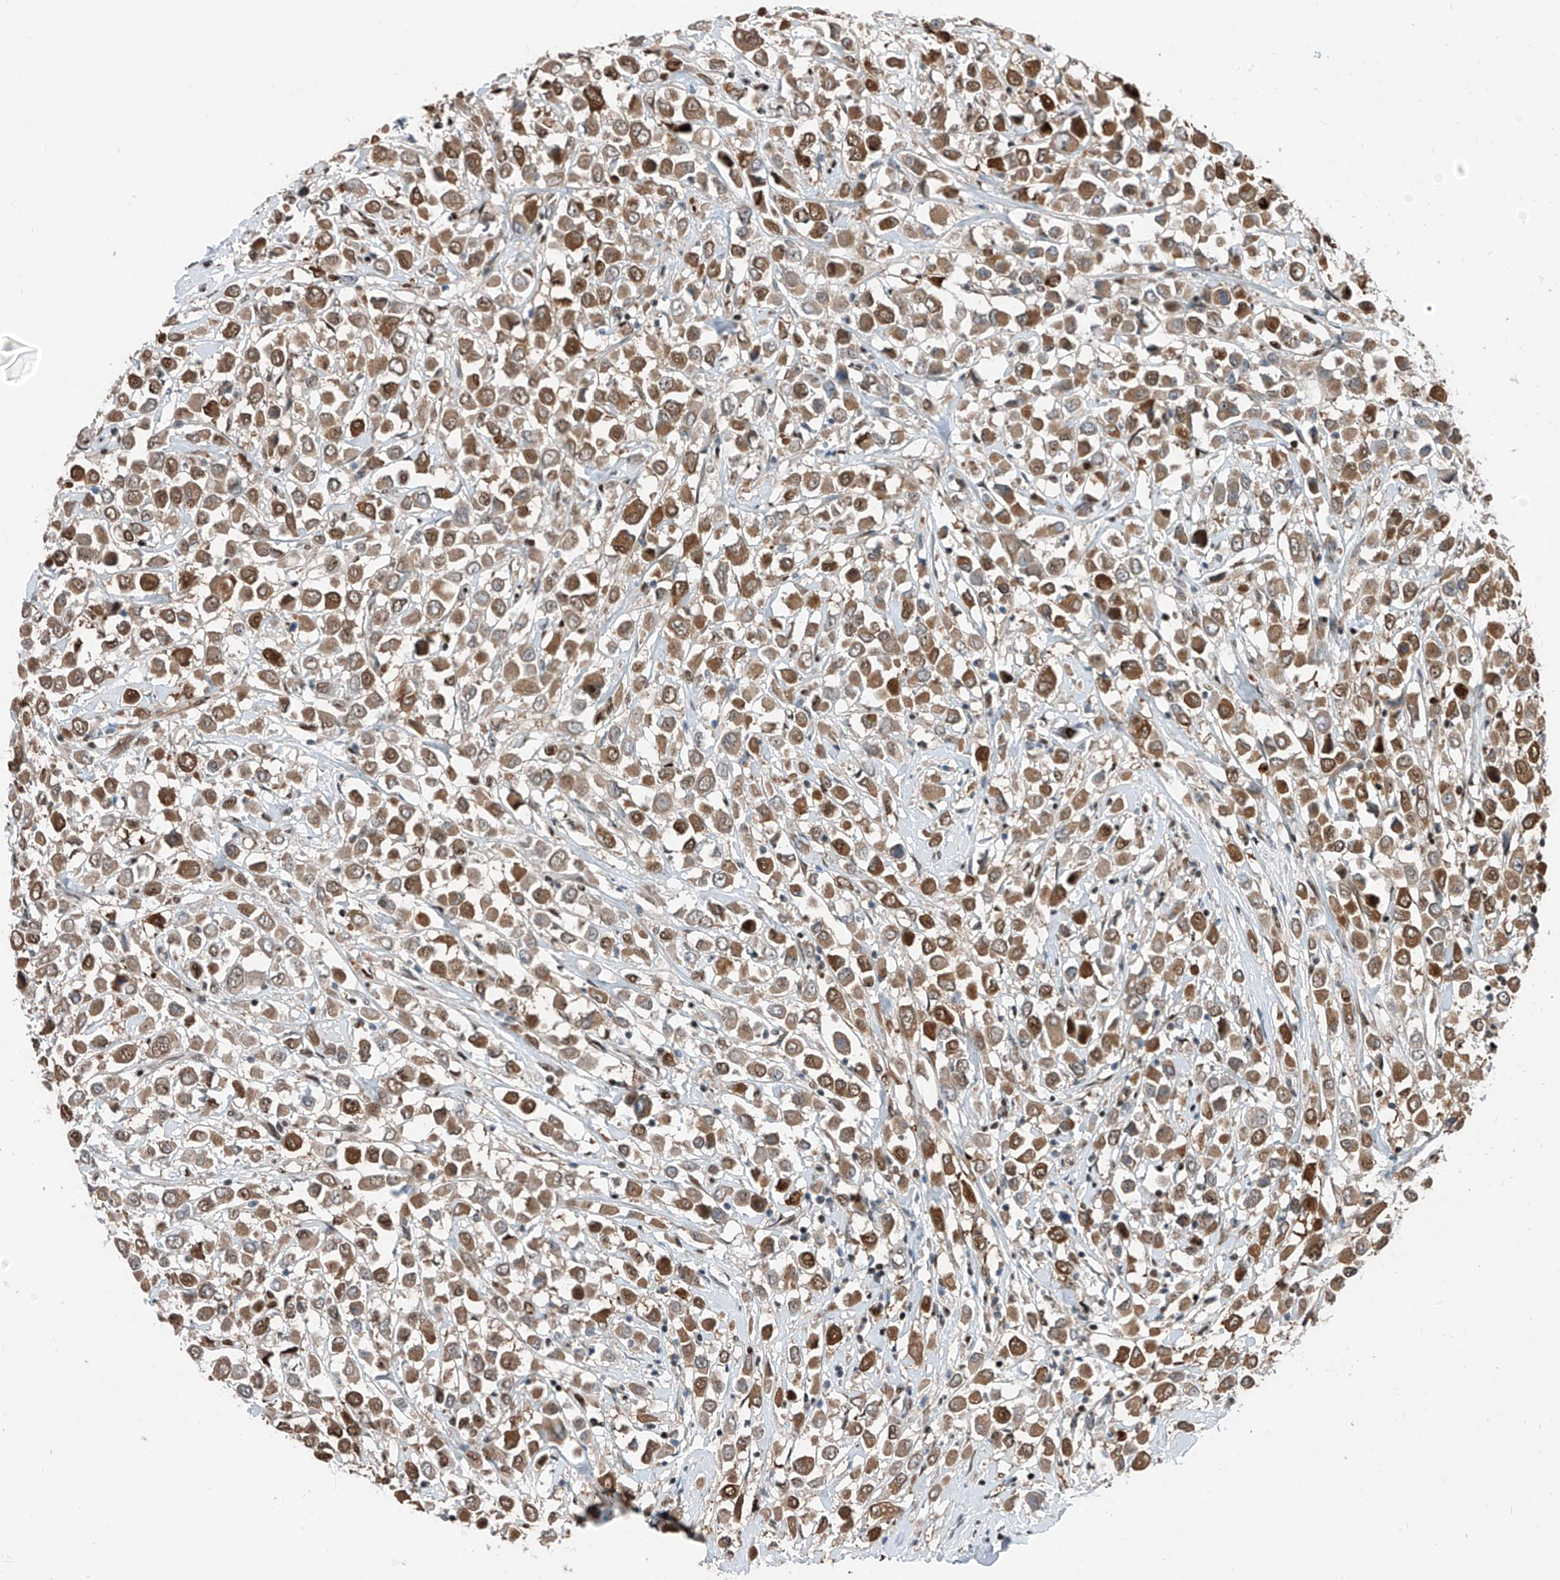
{"staining": {"intensity": "moderate", "quantity": ">75%", "location": "cytoplasmic/membranous,nuclear"}, "tissue": "breast cancer", "cell_type": "Tumor cells", "image_type": "cancer", "snomed": [{"axis": "morphology", "description": "Duct carcinoma"}, {"axis": "topography", "description": "Breast"}], "caption": "High-power microscopy captured an immunohistochemistry (IHC) micrograph of breast cancer, revealing moderate cytoplasmic/membranous and nuclear positivity in about >75% of tumor cells.", "gene": "RBP7", "patient": {"sex": "female", "age": 61}}